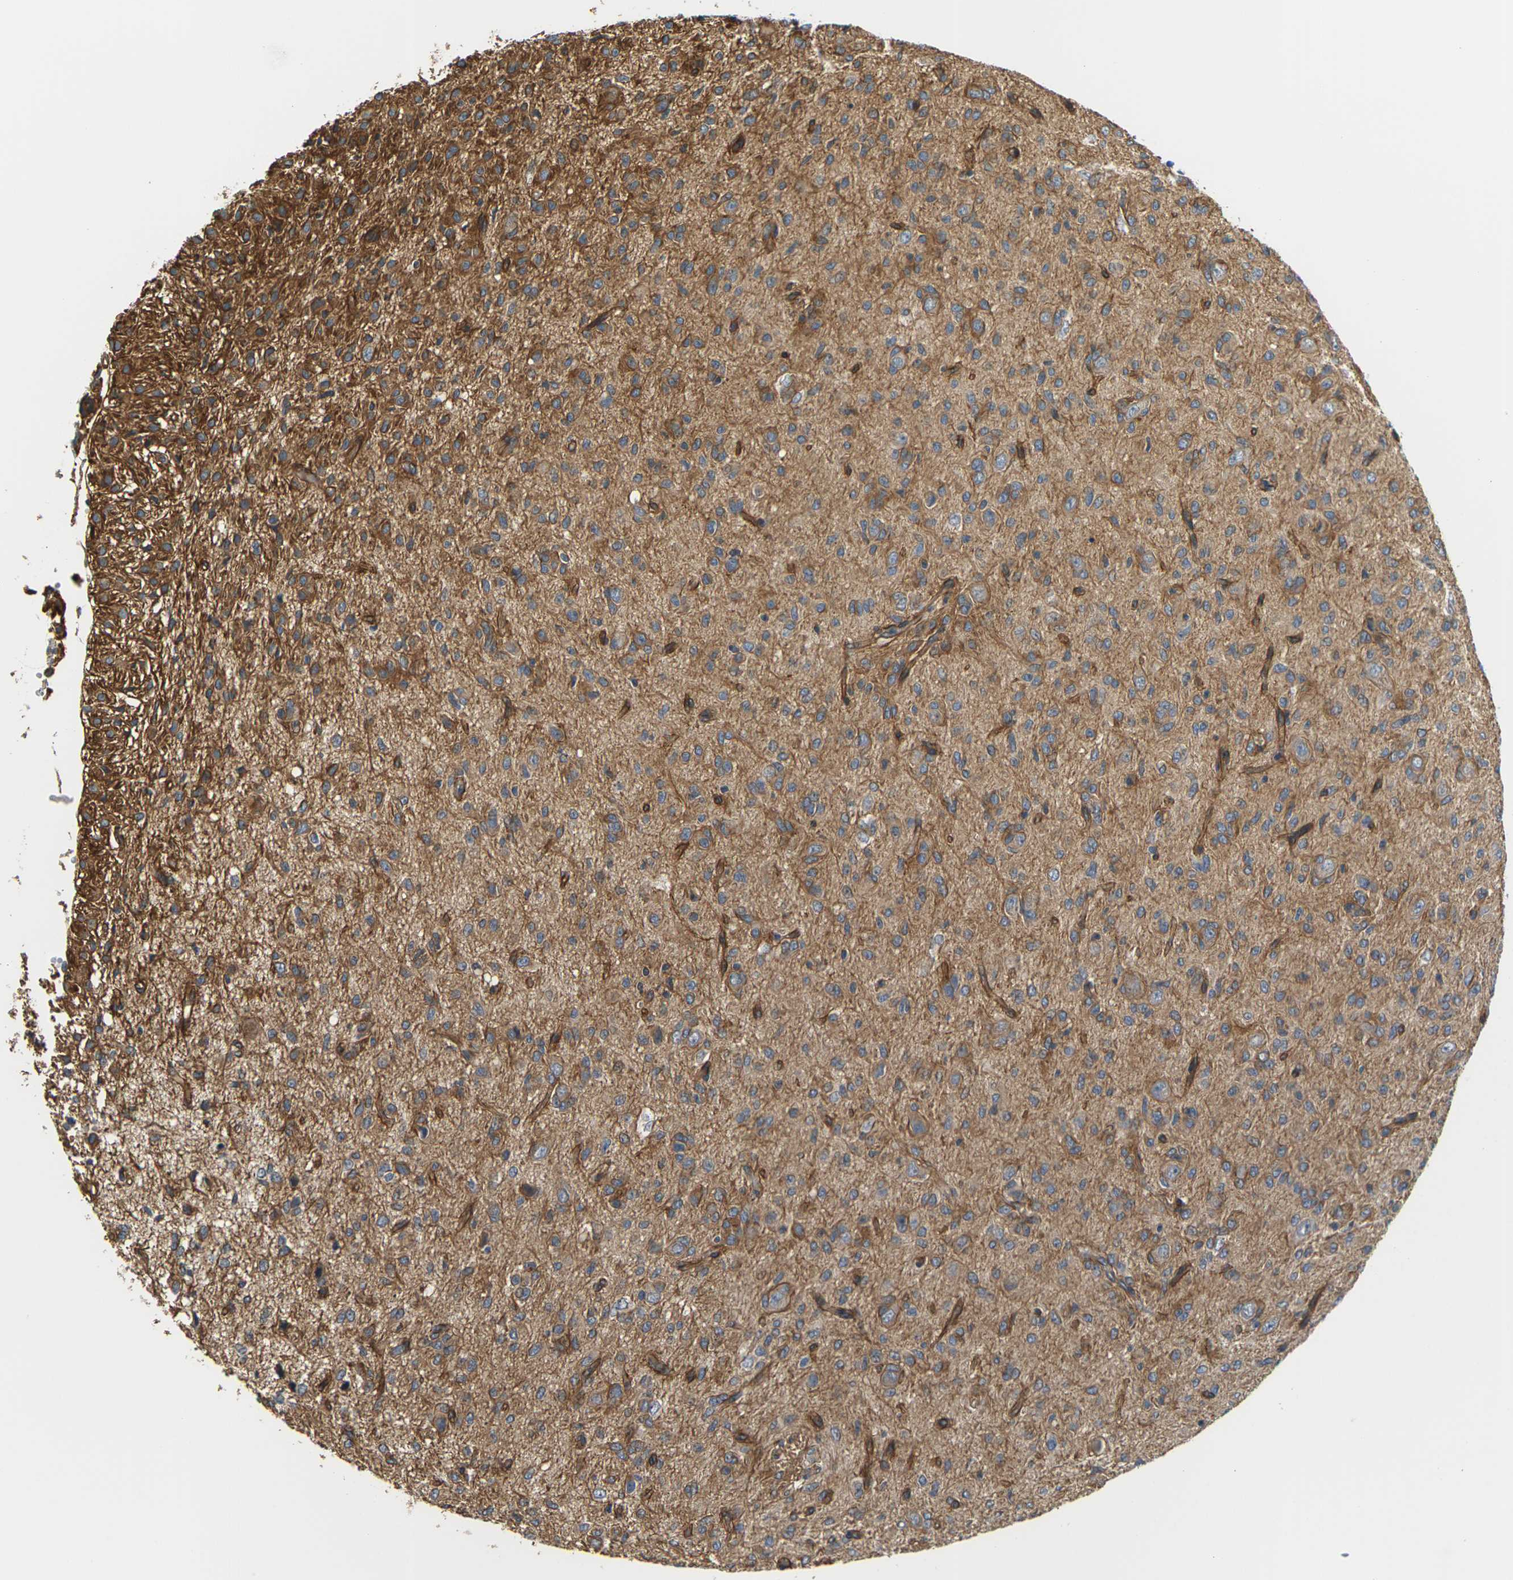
{"staining": {"intensity": "moderate", "quantity": ">75%", "location": "cytoplasmic/membranous"}, "tissue": "glioma", "cell_type": "Tumor cells", "image_type": "cancer", "snomed": [{"axis": "morphology", "description": "Glioma, malignant, High grade"}, {"axis": "topography", "description": "Brain"}], "caption": "This is an image of IHC staining of glioma, which shows moderate staining in the cytoplasmic/membranous of tumor cells.", "gene": "PCDHB4", "patient": {"sex": "female", "age": 59}}